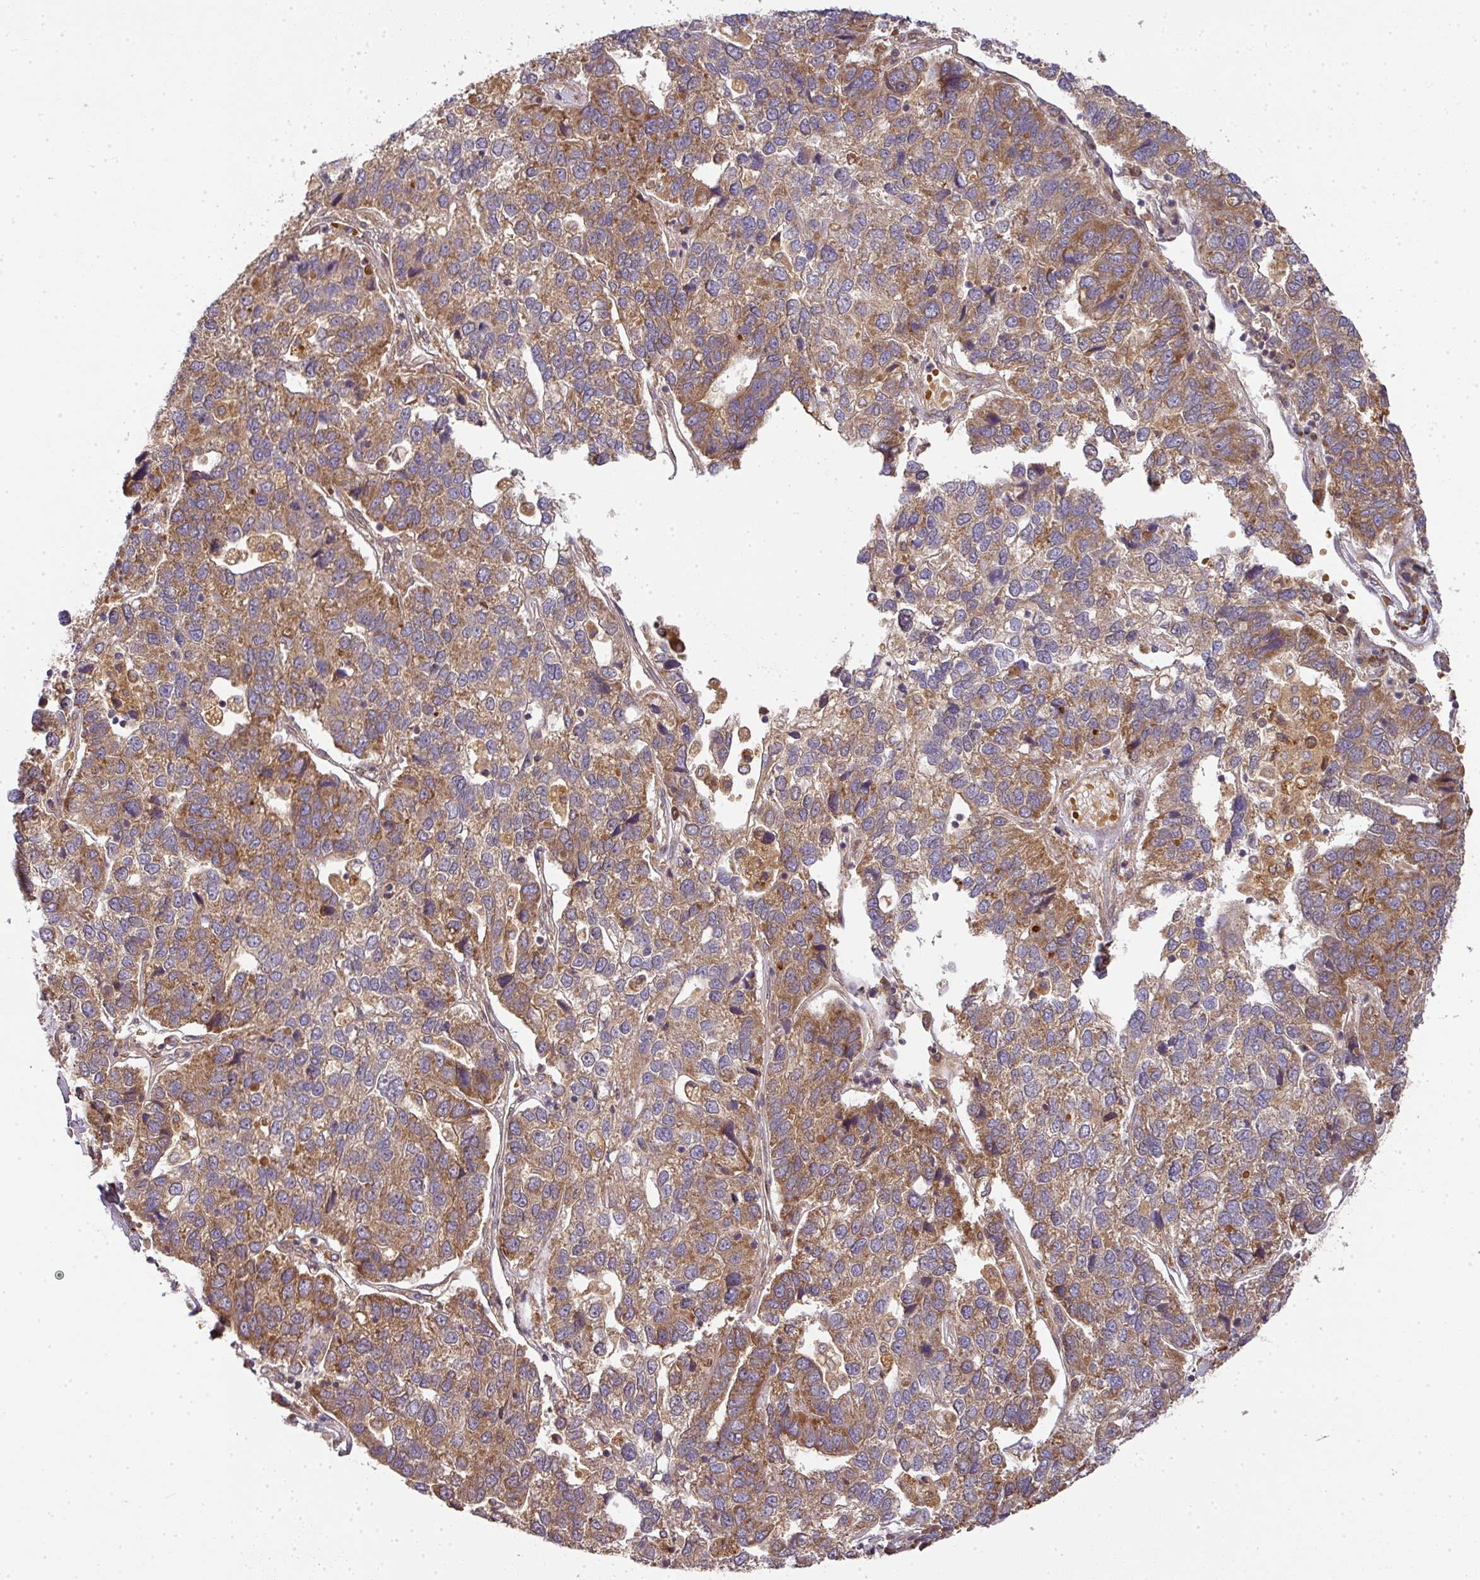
{"staining": {"intensity": "moderate", "quantity": ">75%", "location": "cytoplasmic/membranous"}, "tissue": "pancreatic cancer", "cell_type": "Tumor cells", "image_type": "cancer", "snomed": [{"axis": "morphology", "description": "Adenocarcinoma, NOS"}, {"axis": "topography", "description": "Pancreas"}], "caption": "DAB immunohistochemical staining of pancreatic cancer (adenocarcinoma) demonstrates moderate cytoplasmic/membranous protein expression in about >75% of tumor cells. (Stains: DAB in brown, nuclei in blue, Microscopy: brightfield microscopy at high magnification).", "gene": "MALSU1", "patient": {"sex": "female", "age": 61}}